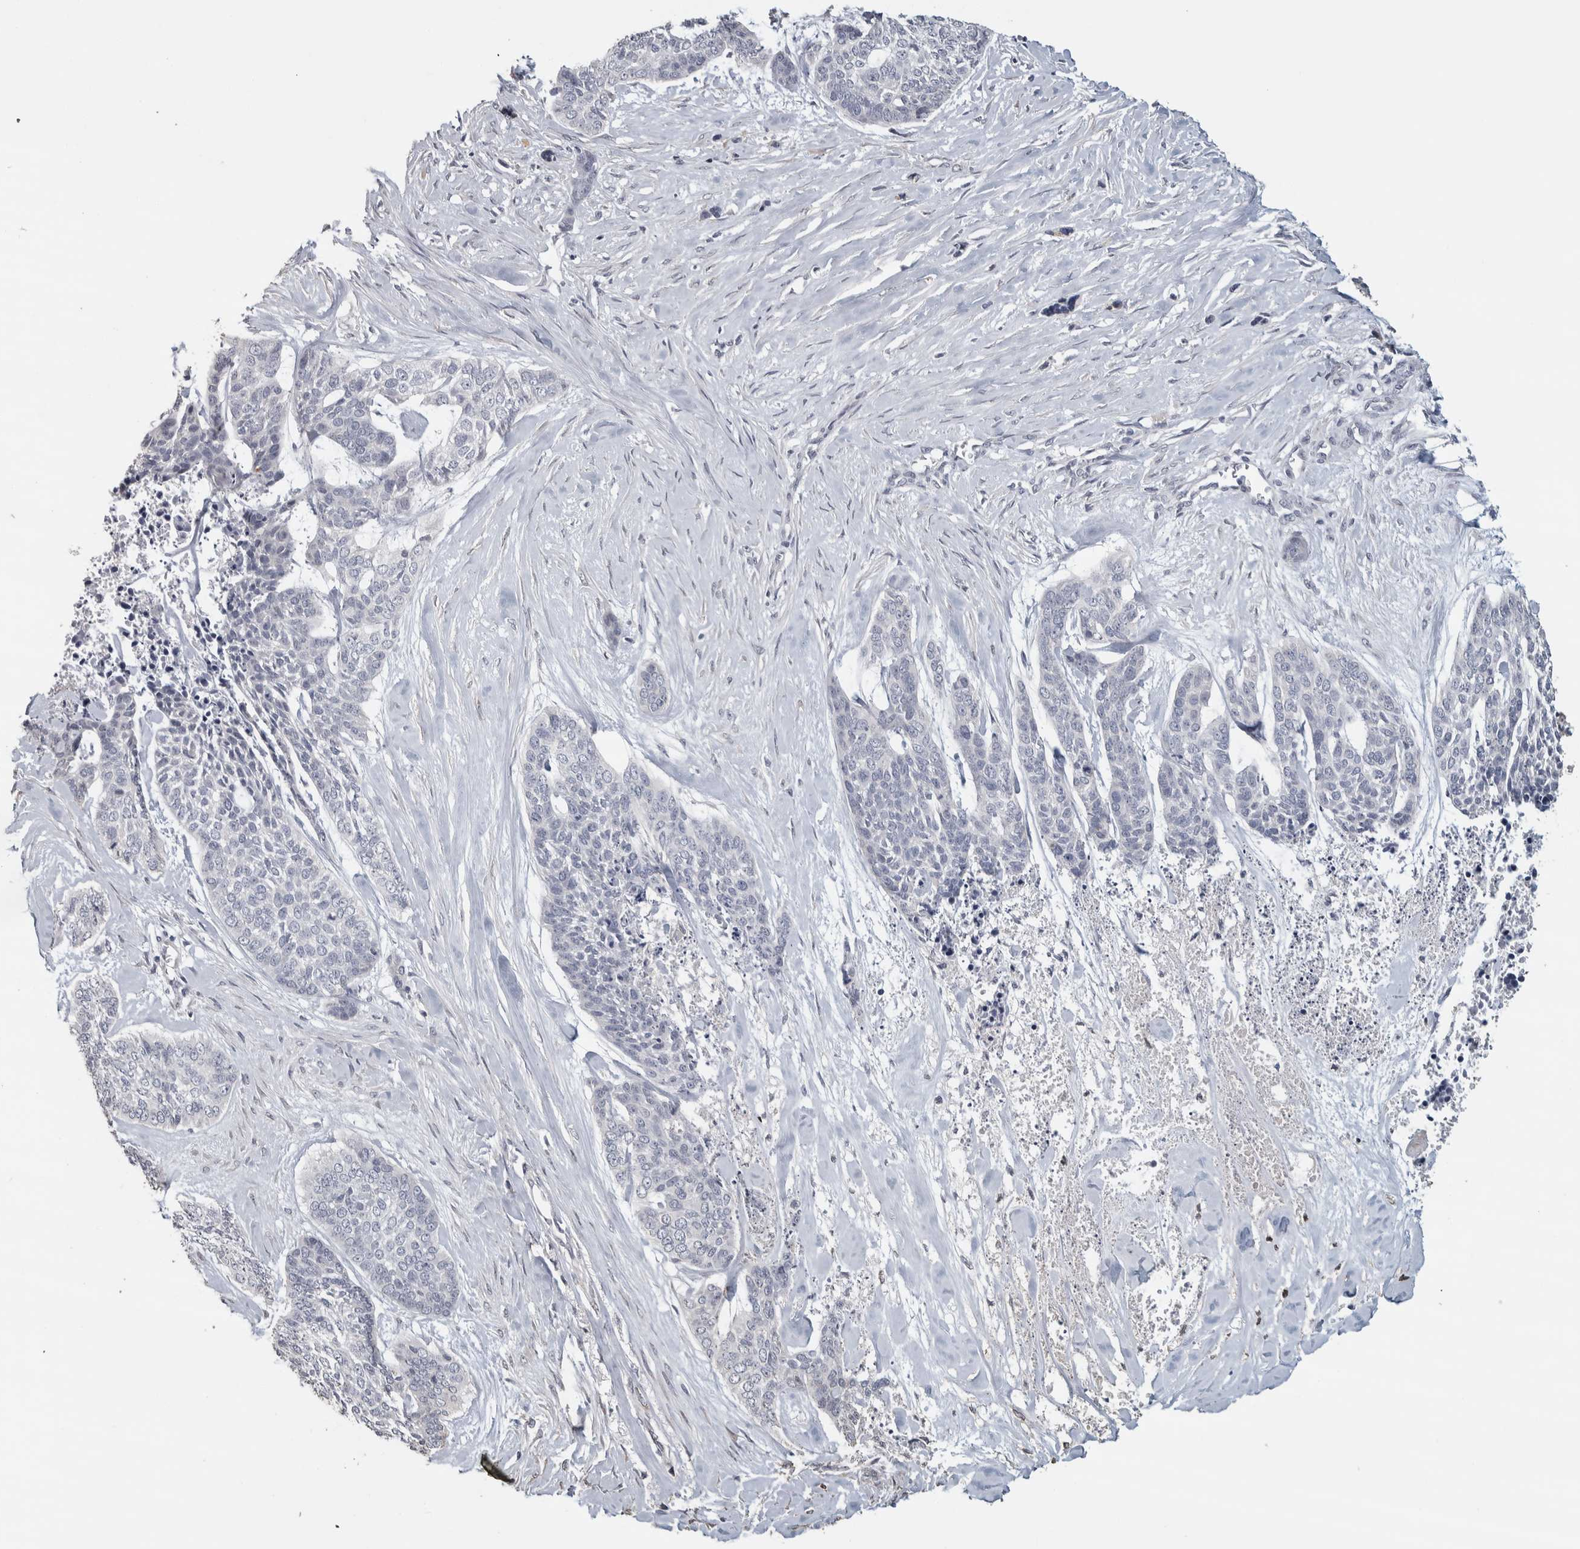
{"staining": {"intensity": "negative", "quantity": "none", "location": "none"}, "tissue": "skin cancer", "cell_type": "Tumor cells", "image_type": "cancer", "snomed": [{"axis": "morphology", "description": "Basal cell carcinoma"}, {"axis": "topography", "description": "Skin"}], "caption": "Skin cancer (basal cell carcinoma) was stained to show a protein in brown. There is no significant expression in tumor cells.", "gene": "NECAB1", "patient": {"sex": "female", "age": 64}}